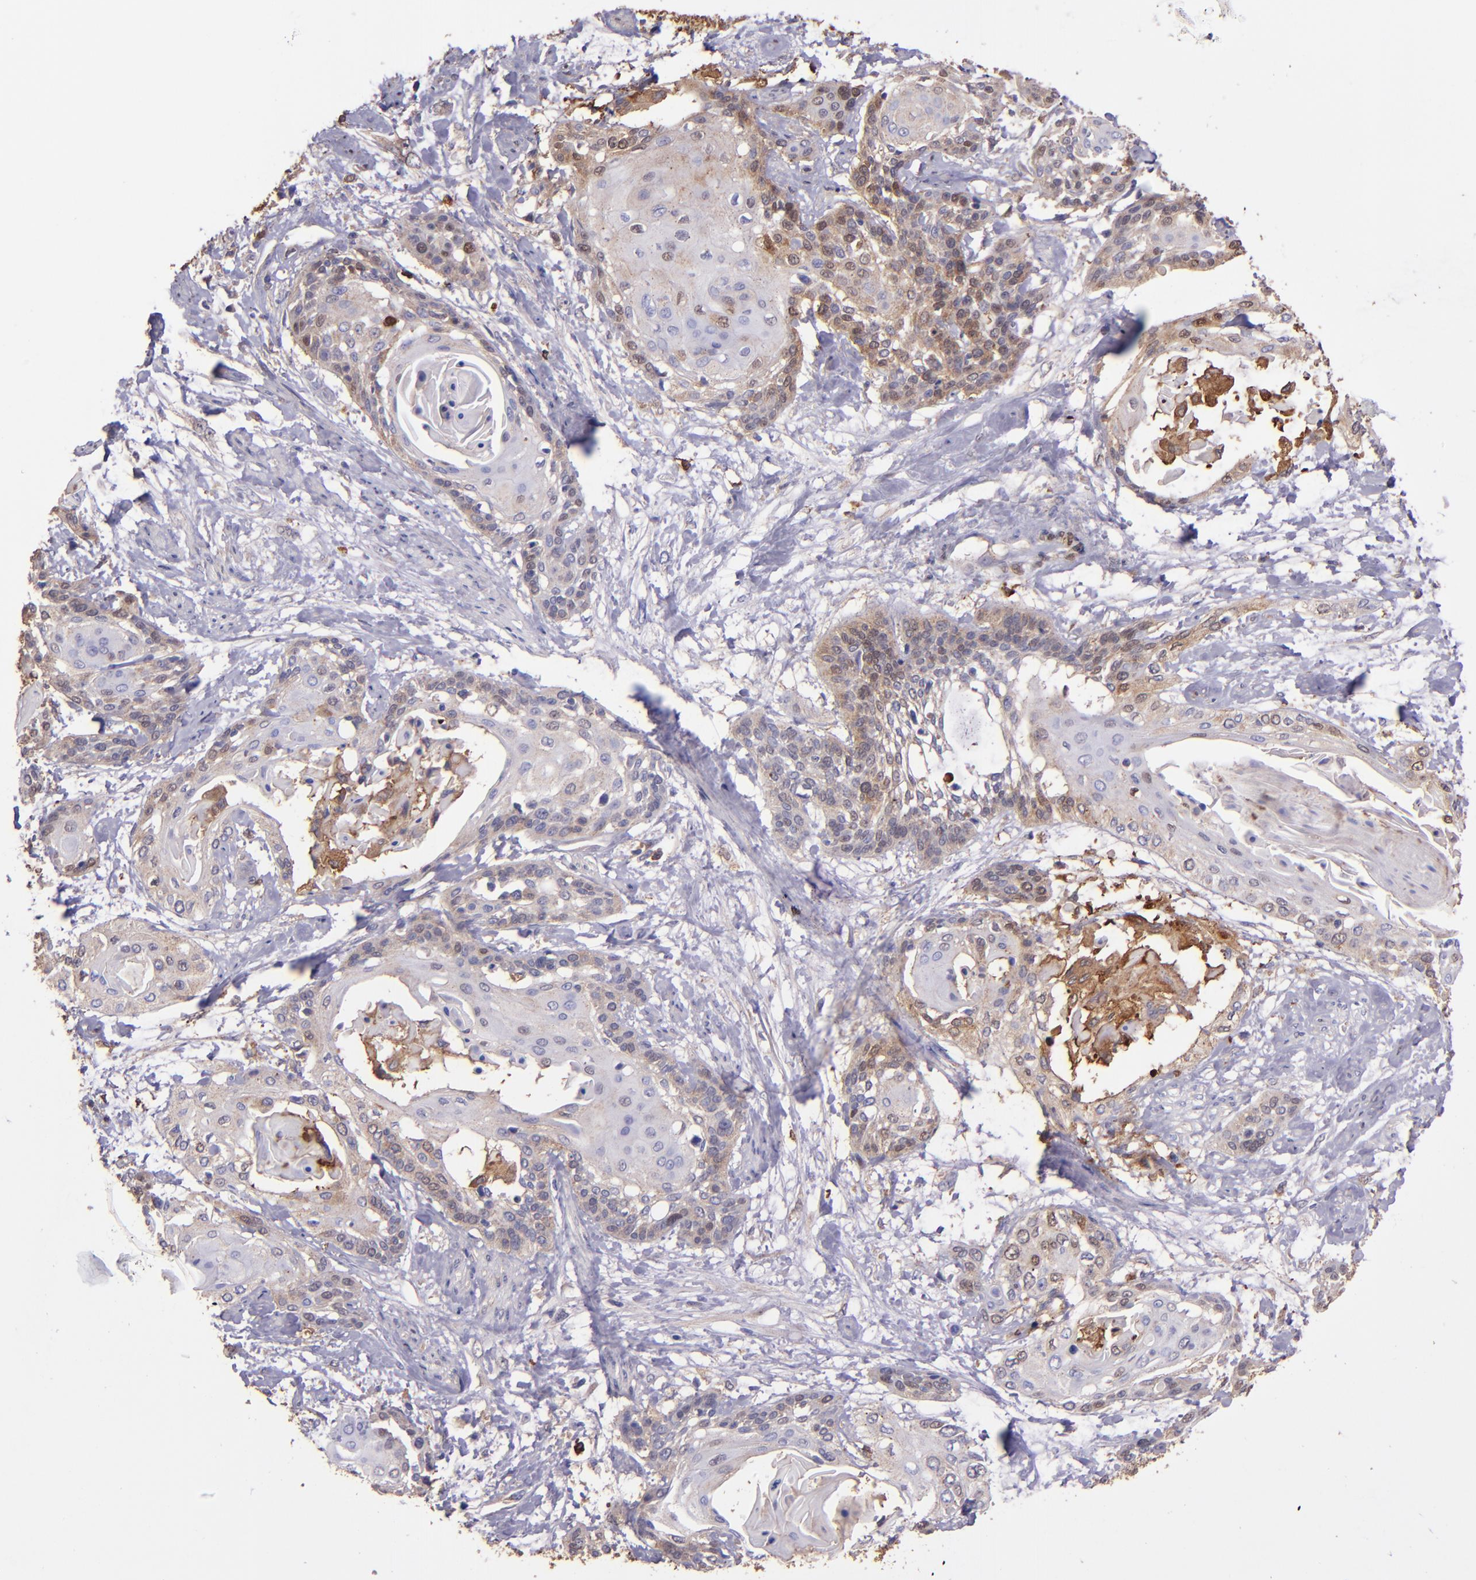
{"staining": {"intensity": "moderate", "quantity": "<25%", "location": "cytoplasmic/membranous,nuclear"}, "tissue": "cervical cancer", "cell_type": "Tumor cells", "image_type": "cancer", "snomed": [{"axis": "morphology", "description": "Squamous cell carcinoma, NOS"}, {"axis": "topography", "description": "Cervix"}], "caption": "Cervical cancer stained with a protein marker exhibits moderate staining in tumor cells.", "gene": "WASHC1", "patient": {"sex": "female", "age": 57}}